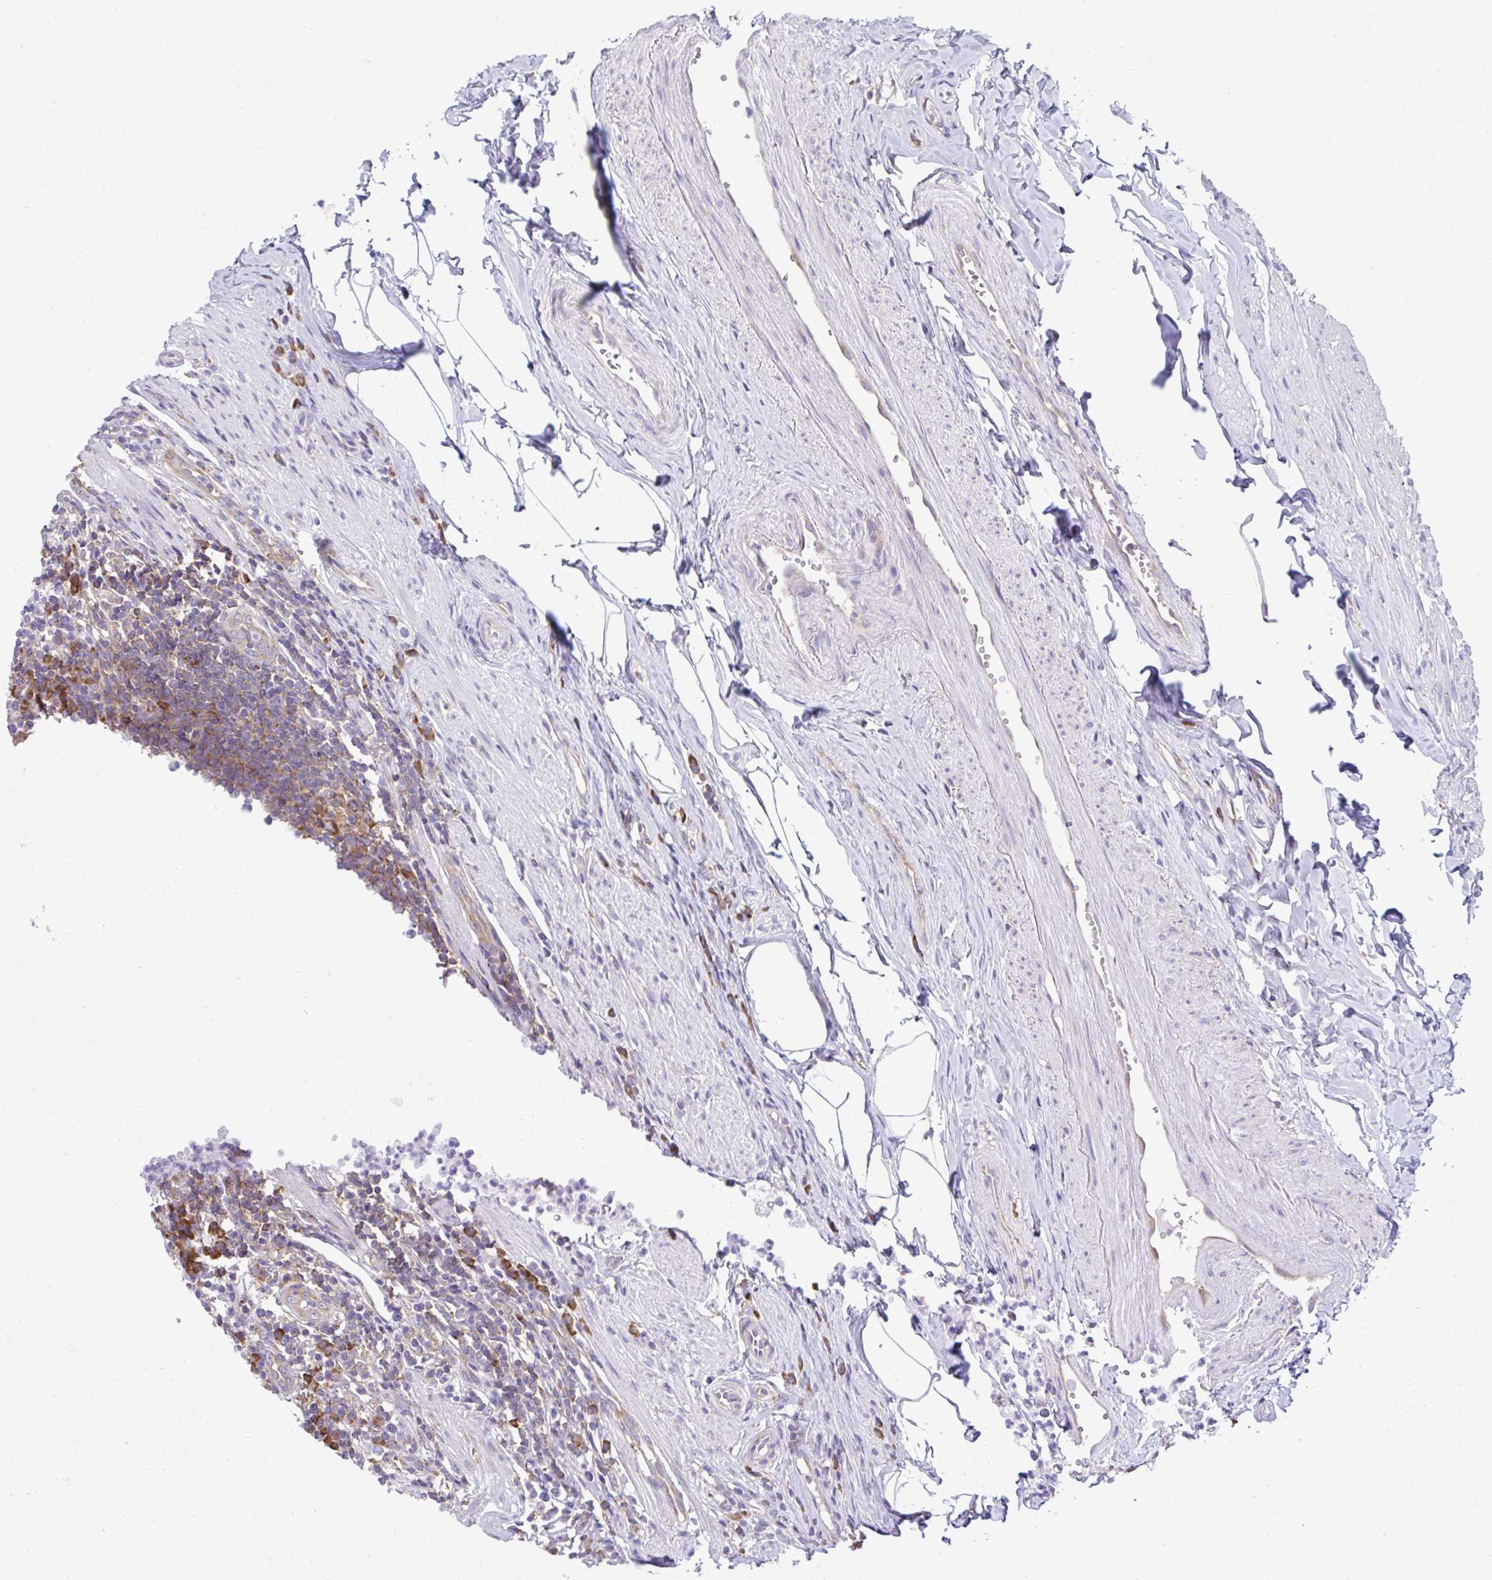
{"staining": {"intensity": "moderate", "quantity": ">75%", "location": "cytoplasmic/membranous"}, "tissue": "appendix", "cell_type": "Glandular cells", "image_type": "normal", "snomed": [{"axis": "morphology", "description": "Normal tissue, NOS"}, {"axis": "topography", "description": "Appendix"}], "caption": "Protein expression analysis of unremarkable appendix displays moderate cytoplasmic/membranous positivity in about >75% of glandular cells.", "gene": "RPL7", "patient": {"sex": "female", "age": 56}}